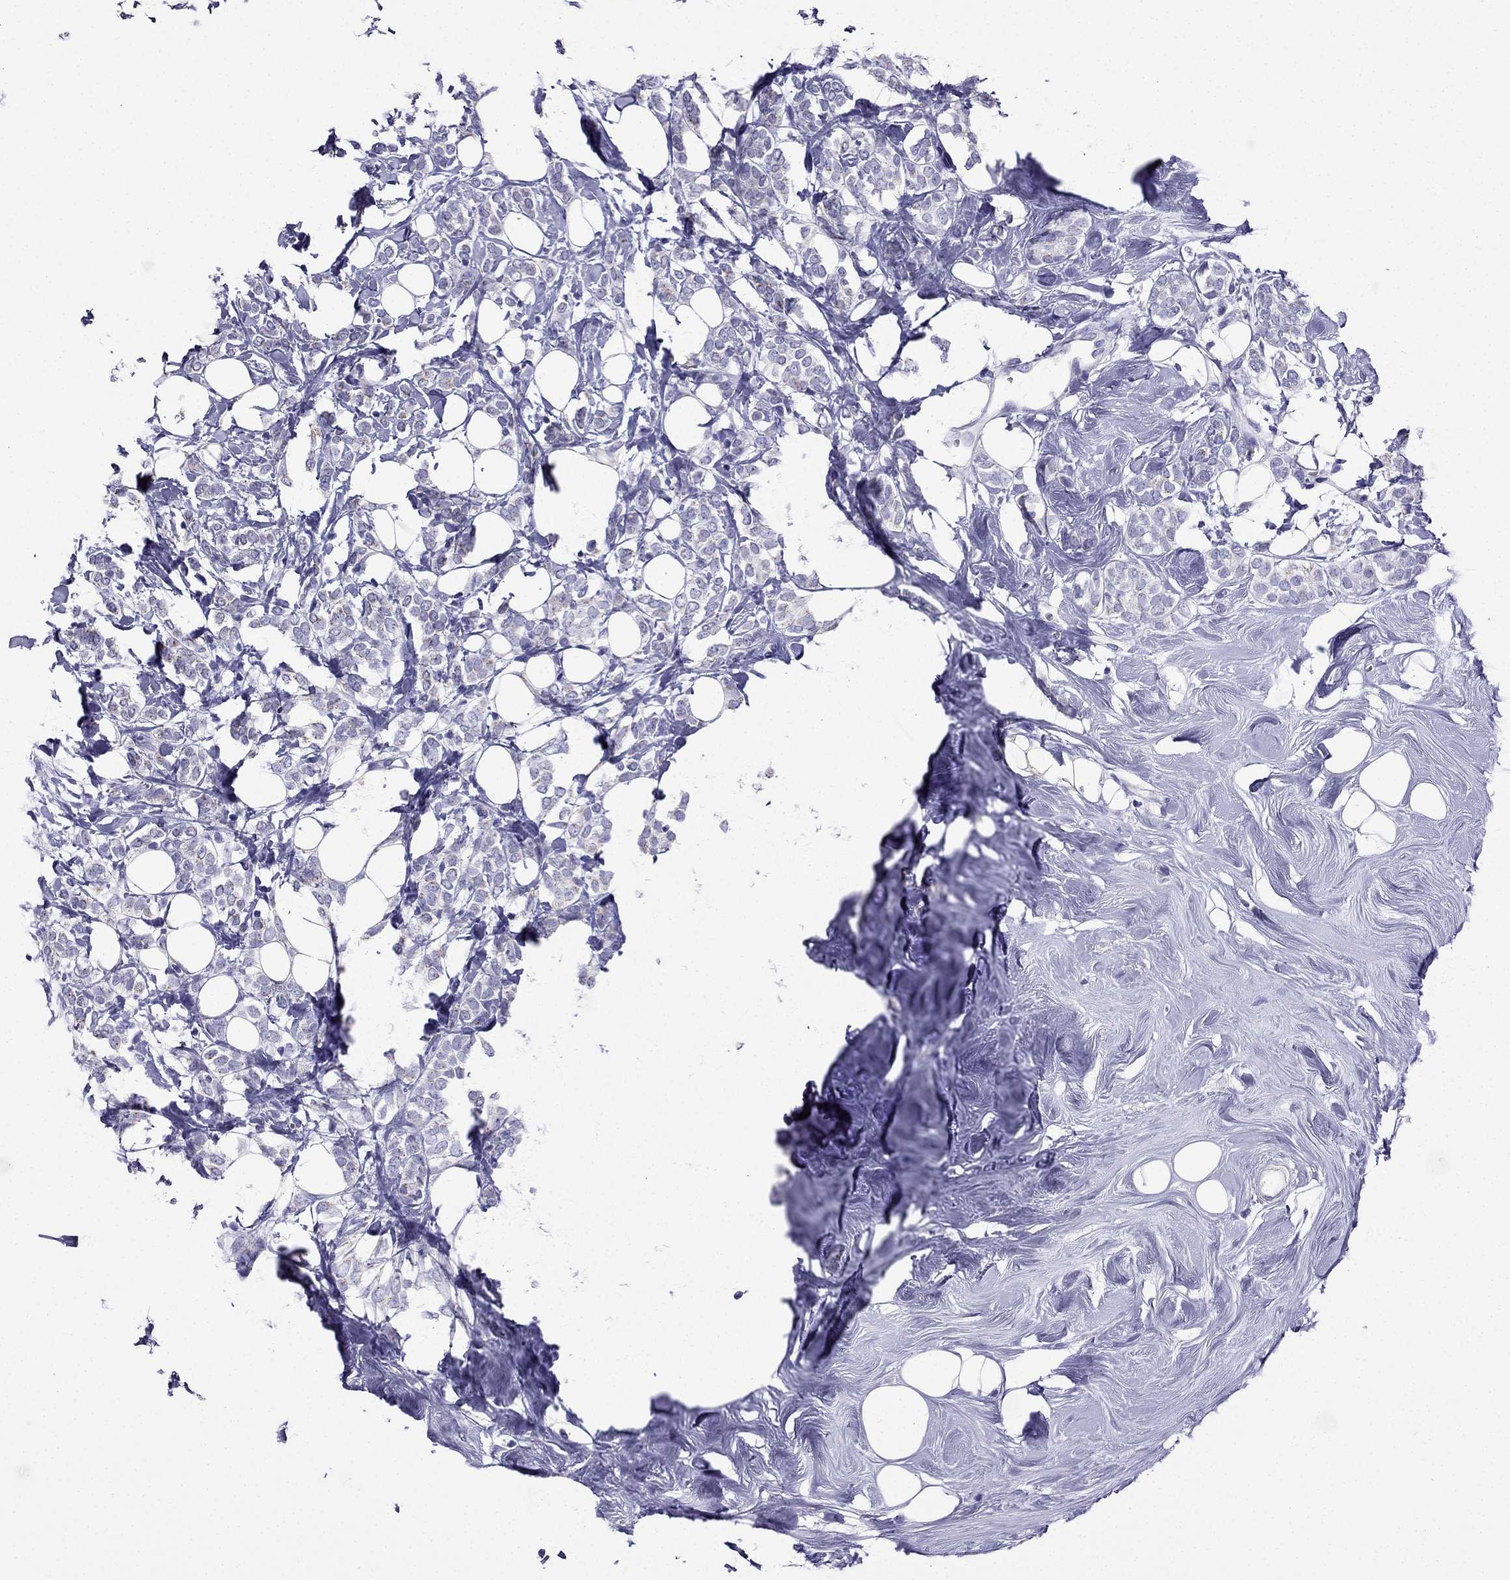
{"staining": {"intensity": "negative", "quantity": "none", "location": "none"}, "tissue": "breast cancer", "cell_type": "Tumor cells", "image_type": "cancer", "snomed": [{"axis": "morphology", "description": "Lobular carcinoma"}, {"axis": "topography", "description": "Breast"}], "caption": "Protein analysis of lobular carcinoma (breast) demonstrates no significant positivity in tumor cells.", "gene": "KIF5A", "patient": {"sex": "female", "age": 49}}